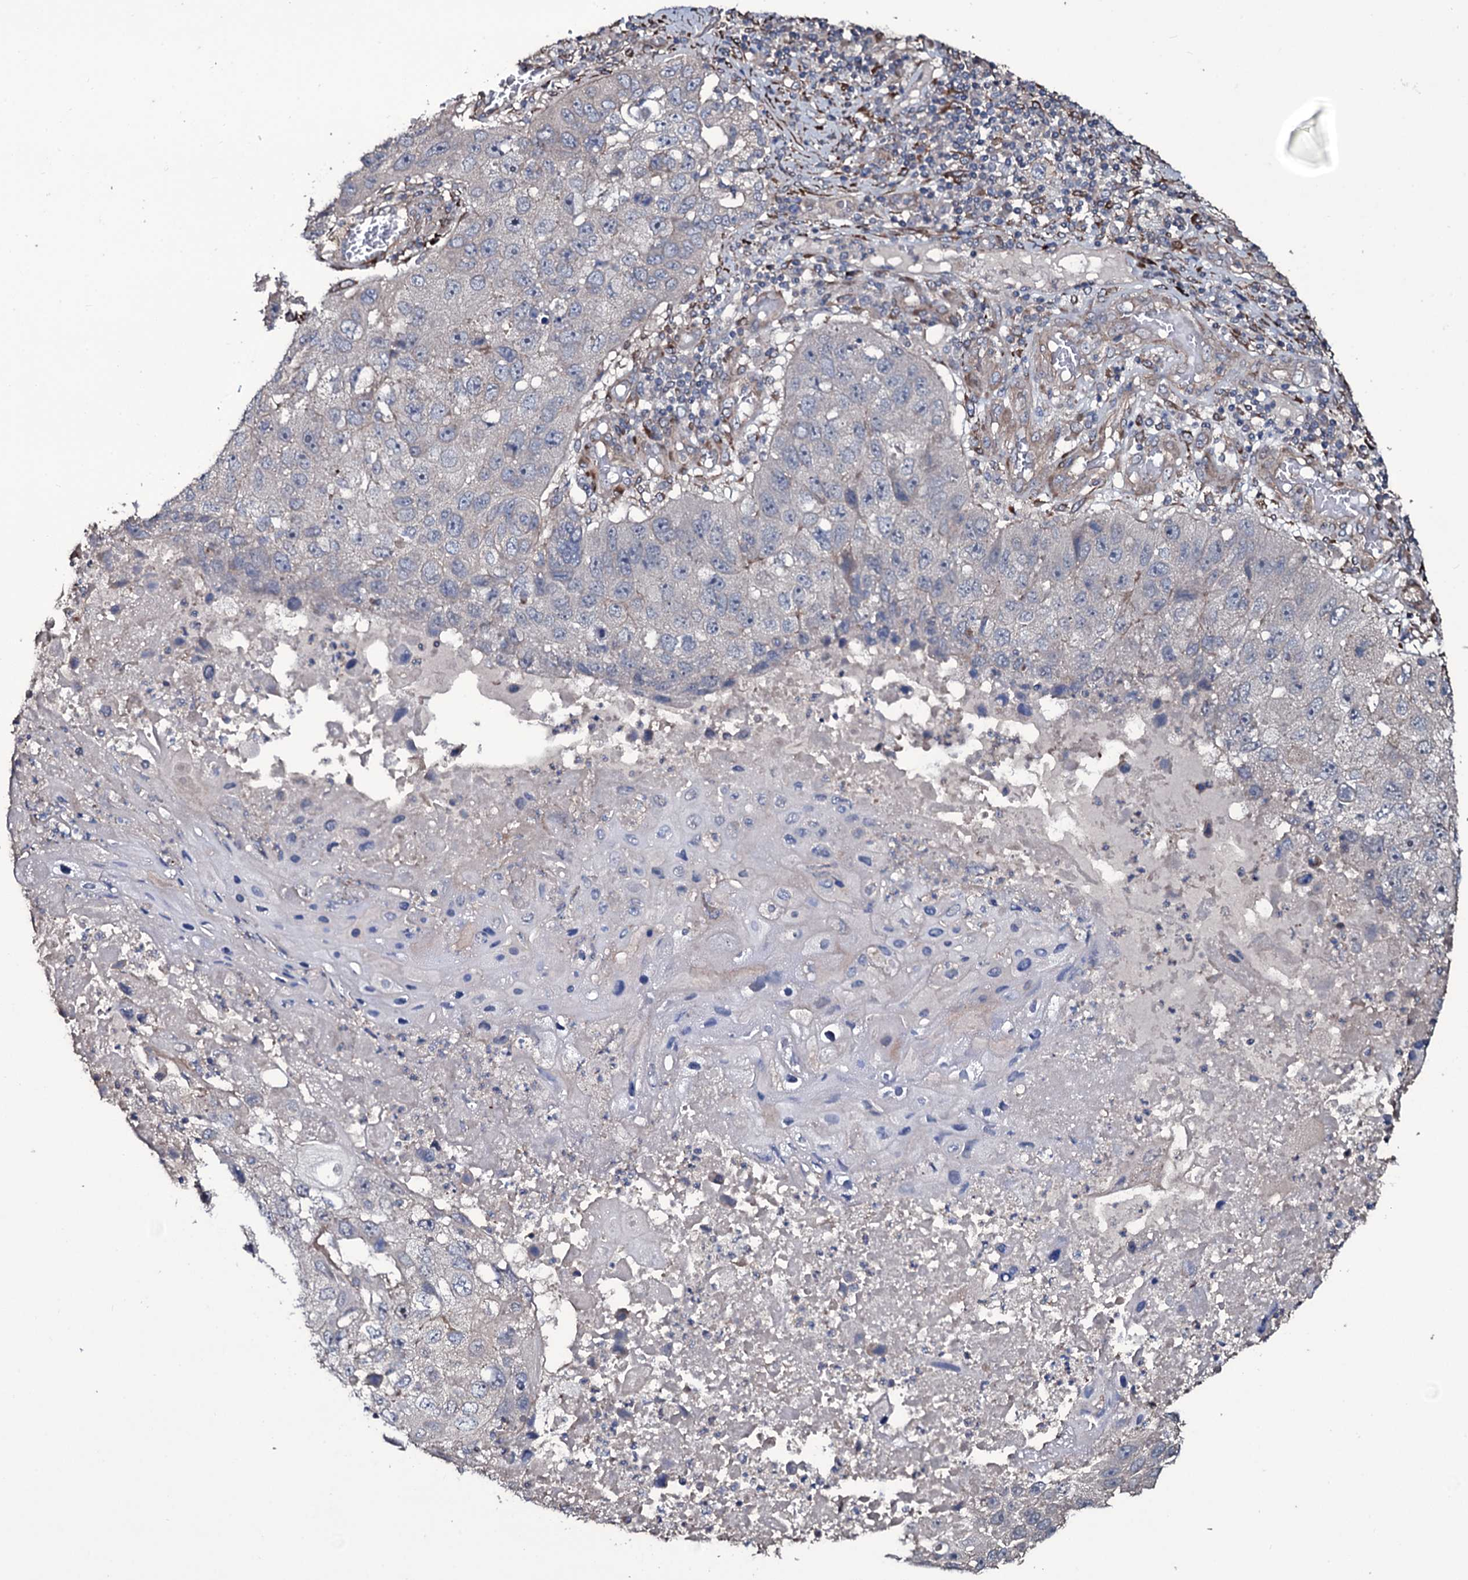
{"staining": {"intensity": "negative", "quantity": "none", "location": "none"}, "tissue": "lung cancer", "cell_type": "Tumor cells", "image_type": "cancer", "snomed": [{"axis": "morphology", "description": "Squamous cell carcinoma, NOS"}, {"axis": "topography", "description": "Lung"}], "caption": "IHC image of neoplastic tissue: lung cancer stained with DAB (3,3'-diaminobenzidine) displays no significant protein expression in tumor cells.", "gene": "WIPF3", "patient": {"sex": "male", "age": 61}}